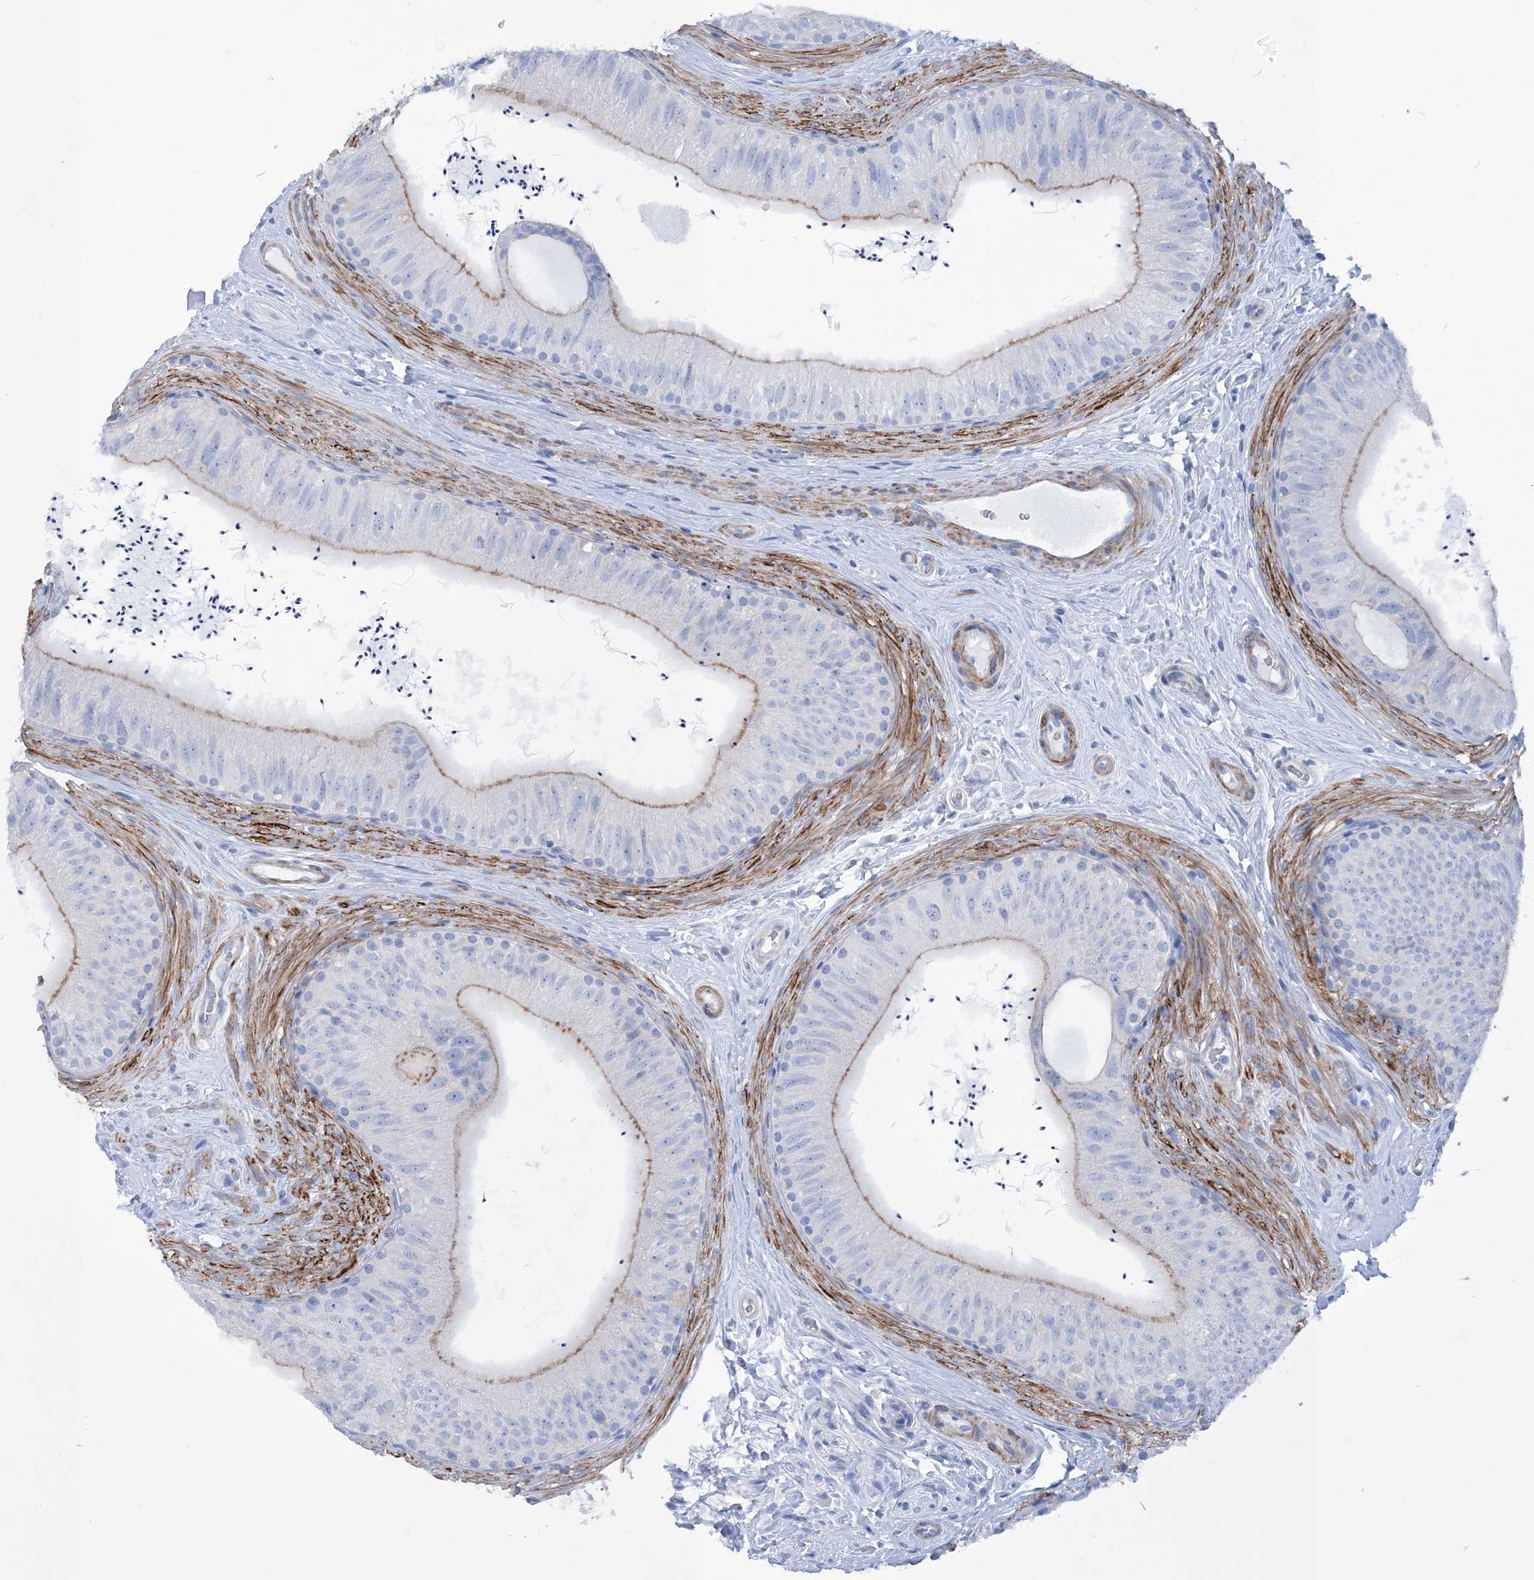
{"staining": {"intensity": "moderate", "quantity": "<25%", "location": "cytoplasmic/membranous"}, "tissue": "epididymis", "cell_type": "Glandular cells", "image_type": "normal", "snomed": [{"axis": "morphology", "description": "Normal tissue, NOS"}, {"axis": "topography", "description": "Epididymis"}], "caption": "Benign epididymis displays moderate cytoplasmic/membranous positivity in approximately <25% of glandular cells.", "gene": "WDR74", "patient": {"sex": "male", "age": 46}}